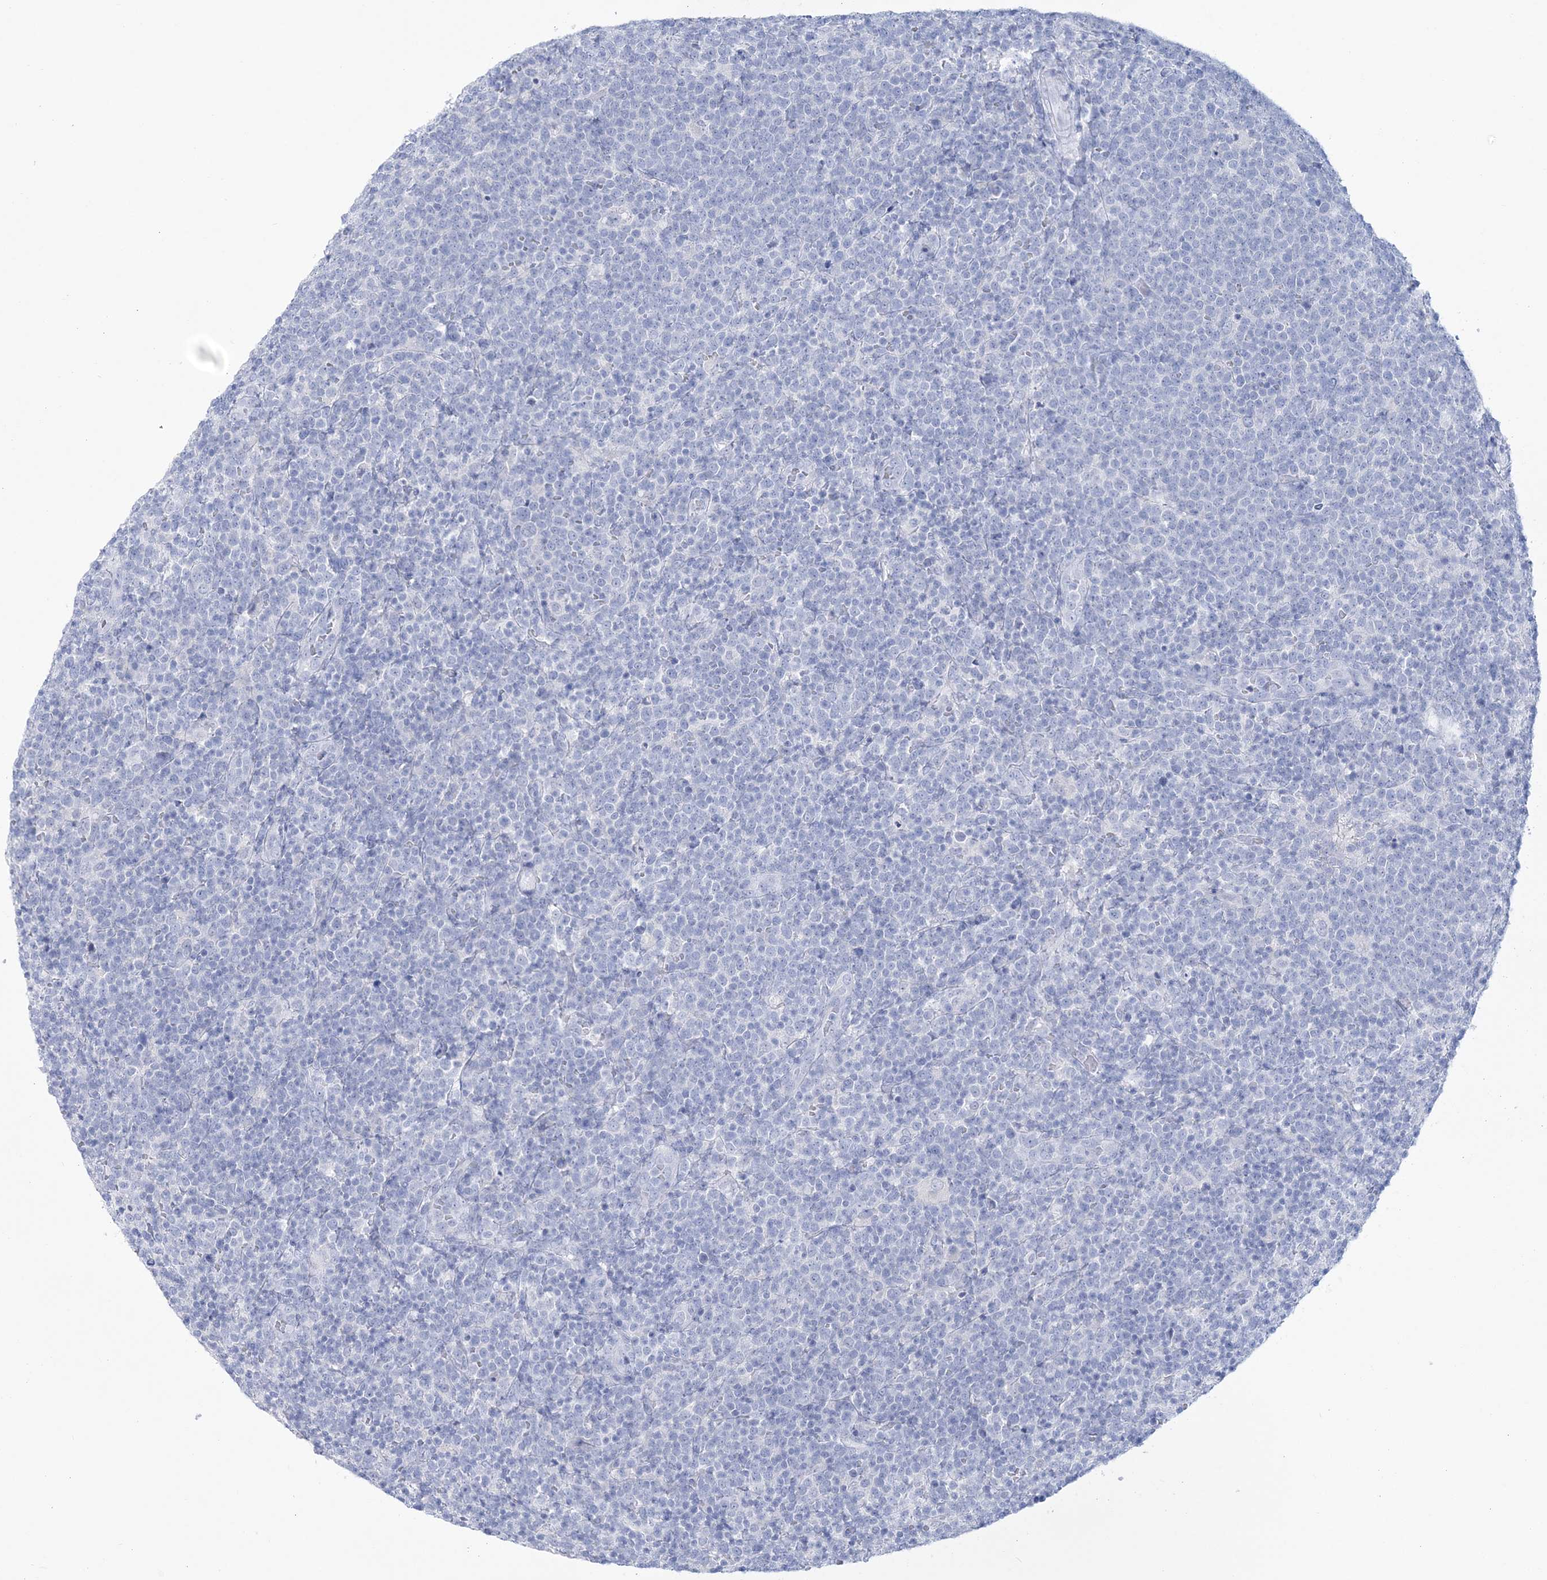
{"staining": {"intensity": "negative", "quantity": "none", "location": "none"}, "tissue": "lymphoma", "cell_type": "Tumor cells", "image_type": "cancer", "snomed": [{"axis": "morphology", "description": "Malignant lymphoma, non-Hodgkin's type, High grade"}, {"axis": "topography", "description": "Lymph node"}], "caption": "Human malignant lymphoma, non-Hodgkin's type (high-grade) stained for a protein using IHC shows no staining in tumor cells.", "gene": "RBP2", "patient": {"sex": "male", "age": 61}}